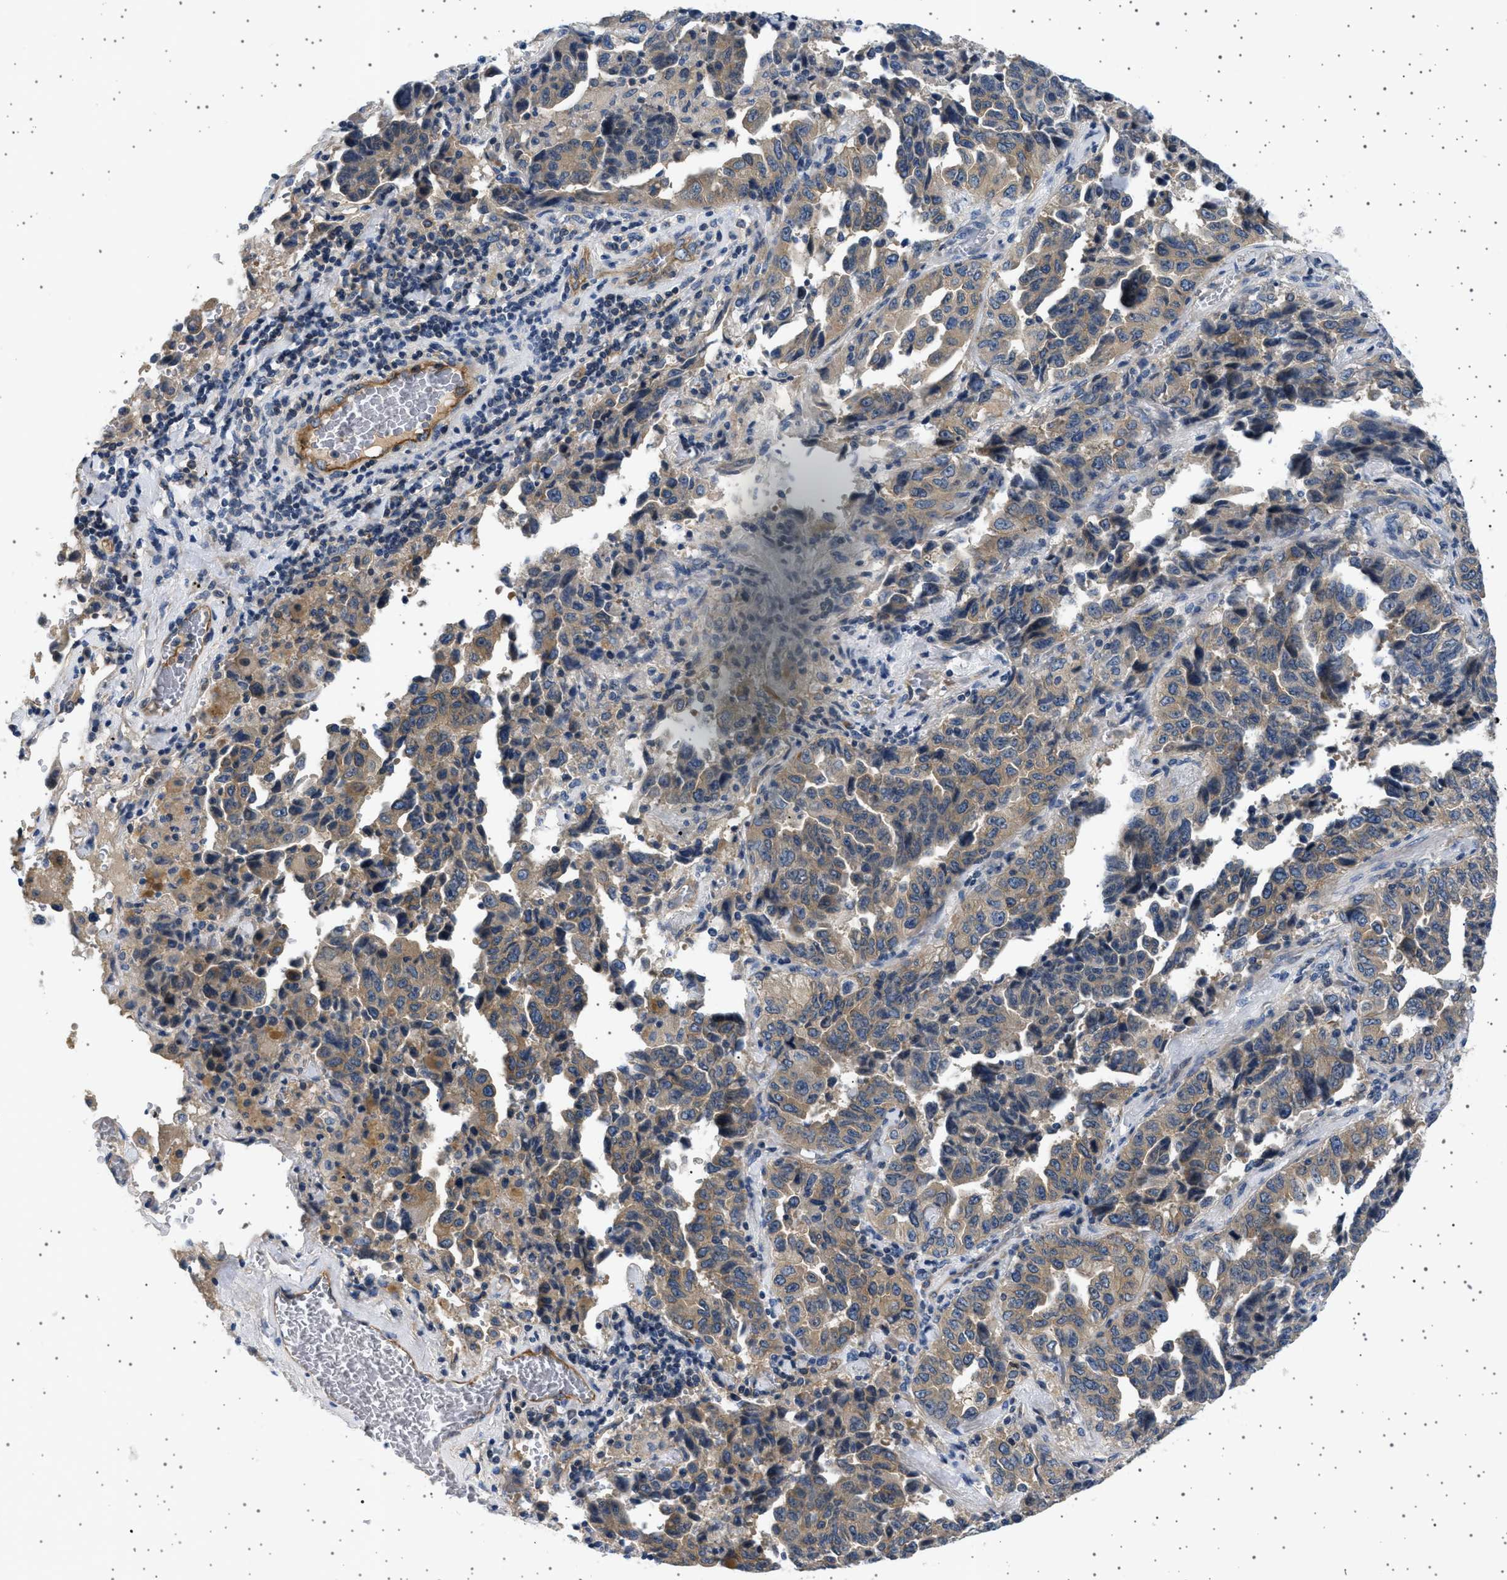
{"staining": {"intensity": "moderate", "quantity": ">75%", "location": "cytoplasmic/membranous"}, "tissue": "lung cancer", "cell_type": "Tumor cells", "image_type": "cancer", "snomed": [{"axis": "morphology", "description": "Adenocarcinoma, NOS"}, {"axis": "topography", "description": "Lung"}], "caption": "Moderate cytoplasmic/membranous staining for a protein is appreciated in approximately >75% of tumor cells of adenocarcinoma (lung) using IHC.", "gene": "PLPP6", "patient": {"sex": "female", "age": 51}}